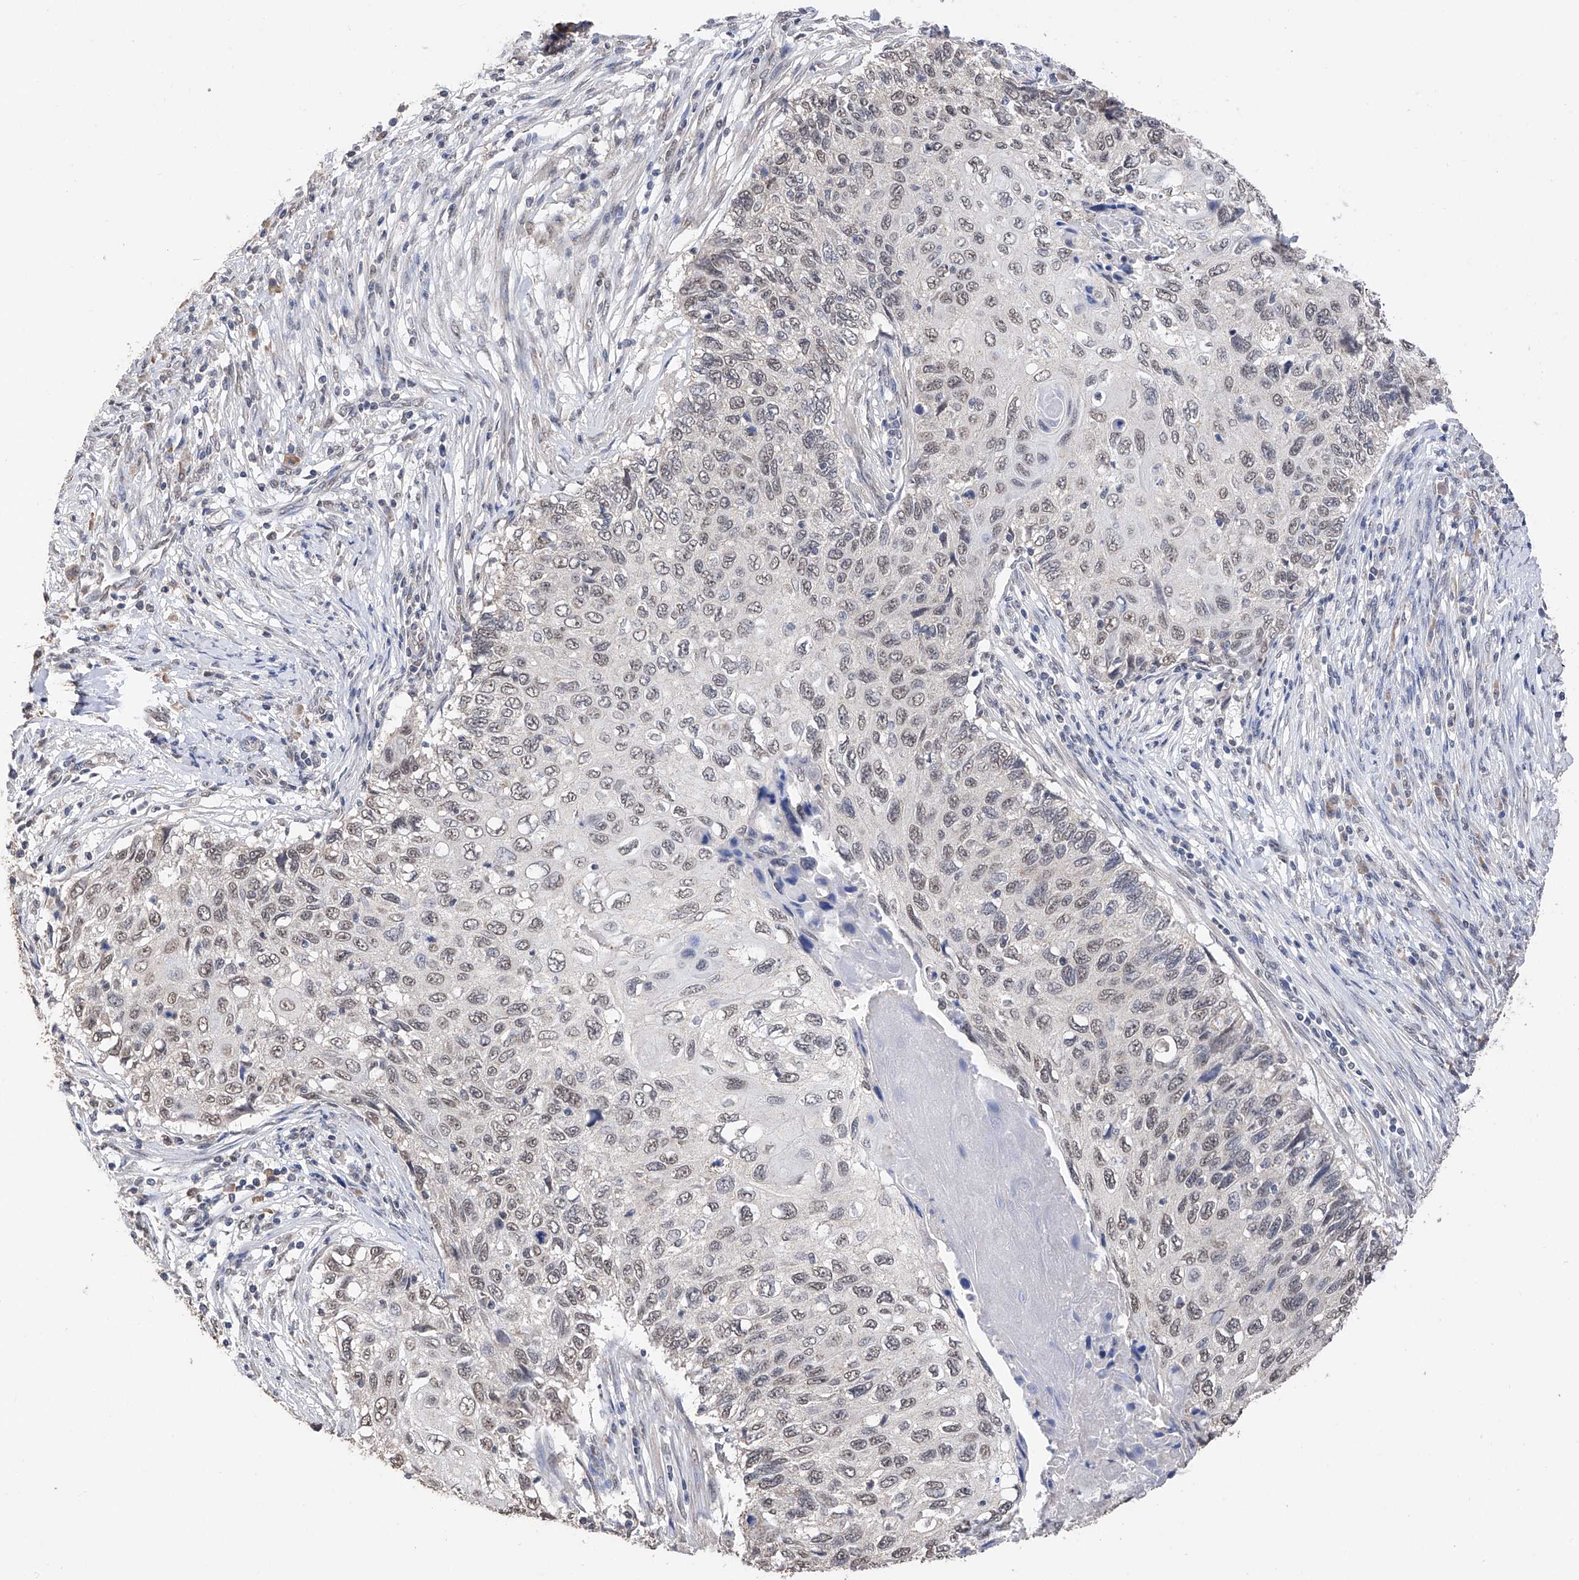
{"staining": {"intensity": "weak", "quantity": ">75%", "location": "nuclear"}, "tissue": "cervical cancer", "cell_type": "Tumor cells", "image_type": "cancer", "snomed": [{"axis": "morphology", "description": "Squamous cell carcinoma, NOS"}, {"axis": "topography", "description": "Cervix"}], "caption": "Cervical cancer tissue demonstrates weak nuclear positivity in approximately >75% of tumor cells", "gene": "DMAP1", "patient": {"sex": "female", "age": 70}}